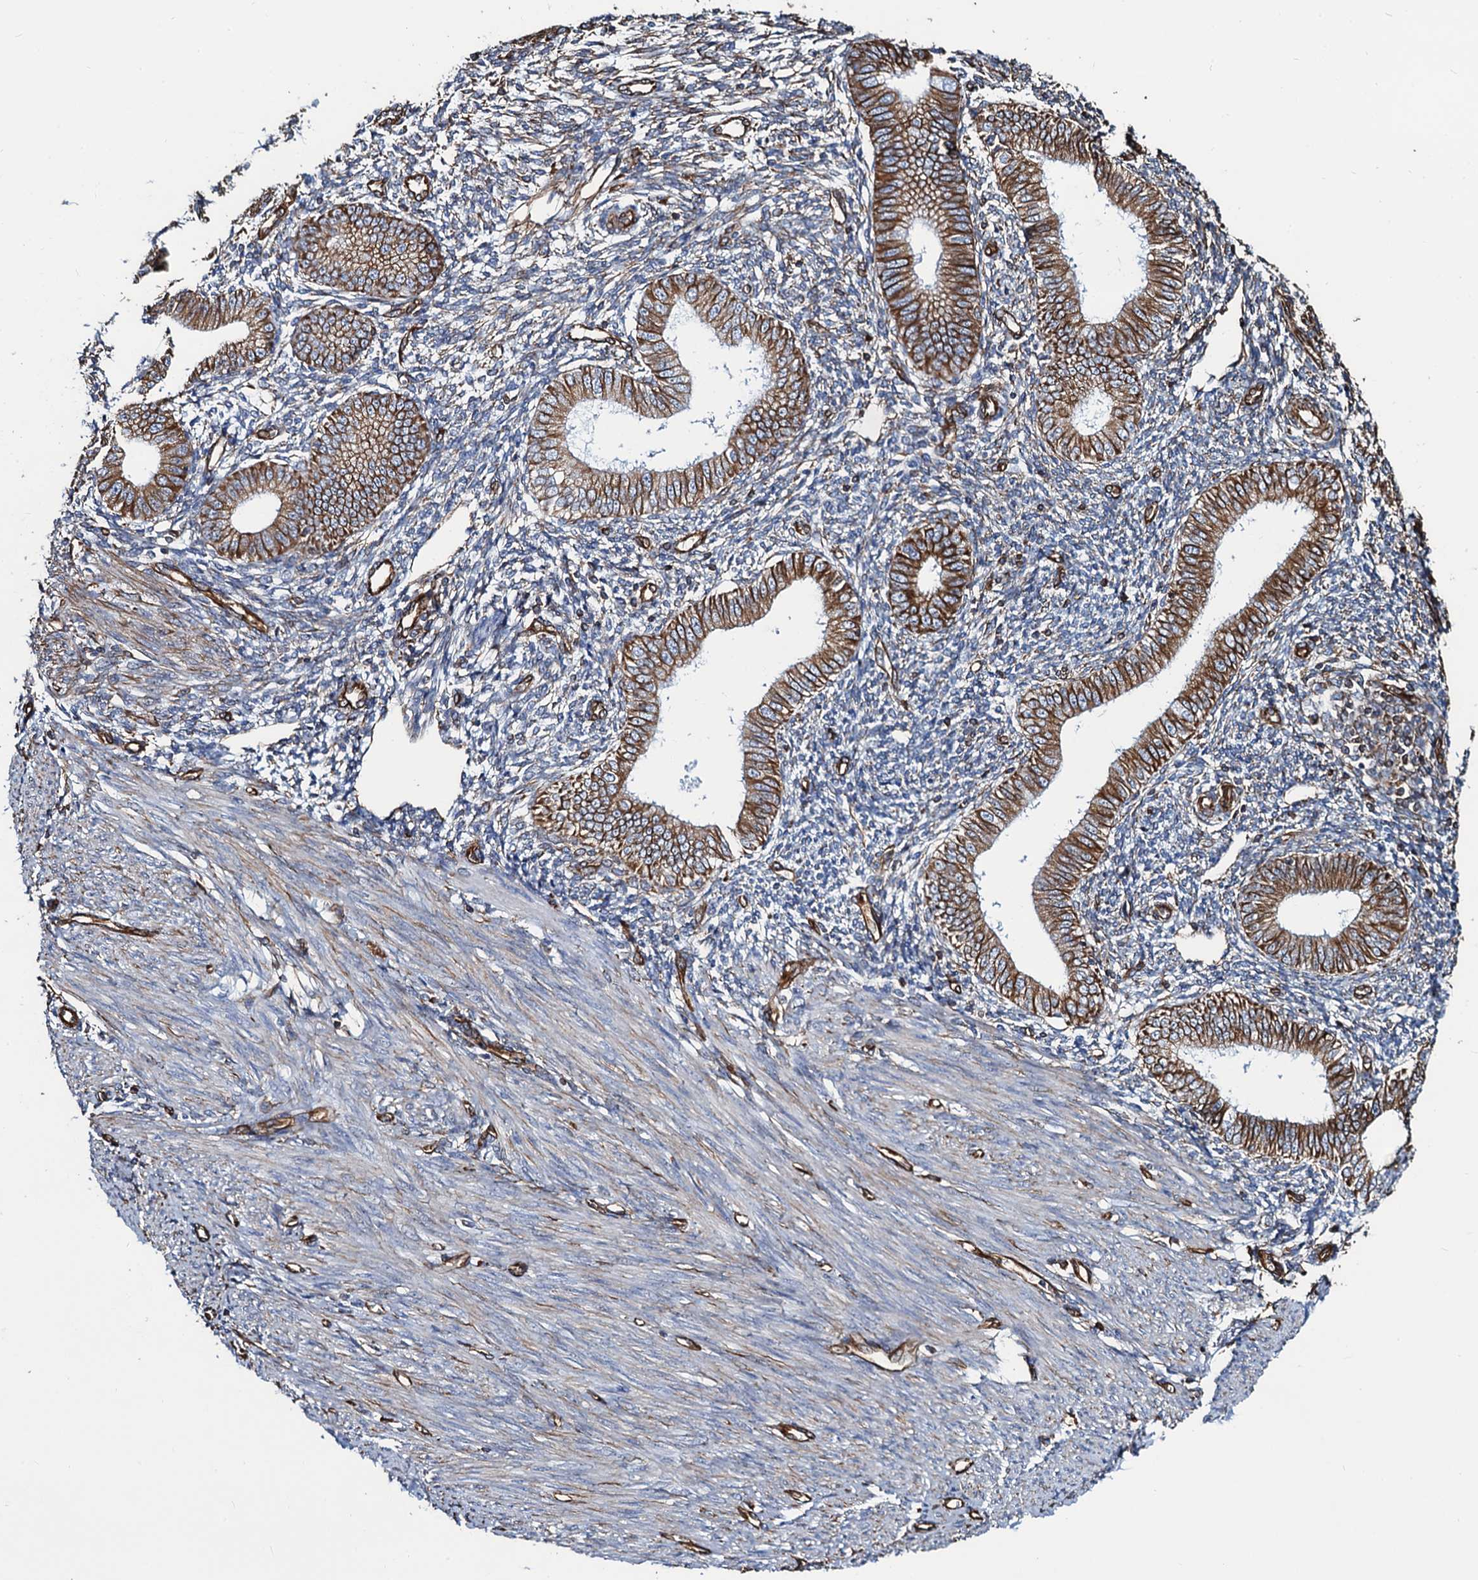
{"staining": {"intensity": "strong", "quantity": "<25%", "location": "cytoplasmic/membranous"}, "tissue": "endometrium", "cell_type": "Cells in endometrial stroma", "image_type": "normal", "snomed": [{"axis": "morphology", "description": "Normal tissue, NOS"}, {"axis": "topography", "description": "Uterus"}, {"axis": "topography", "description": "Endometrium"}], "caption": "Endometrium stained for a protein (brown) displays strong cytoplasmic/membranous positive staining in approximately <25% of cells in endometrial stroma.", "gene": "PGM2", "patient": {"sex": "female", "age": 48}}